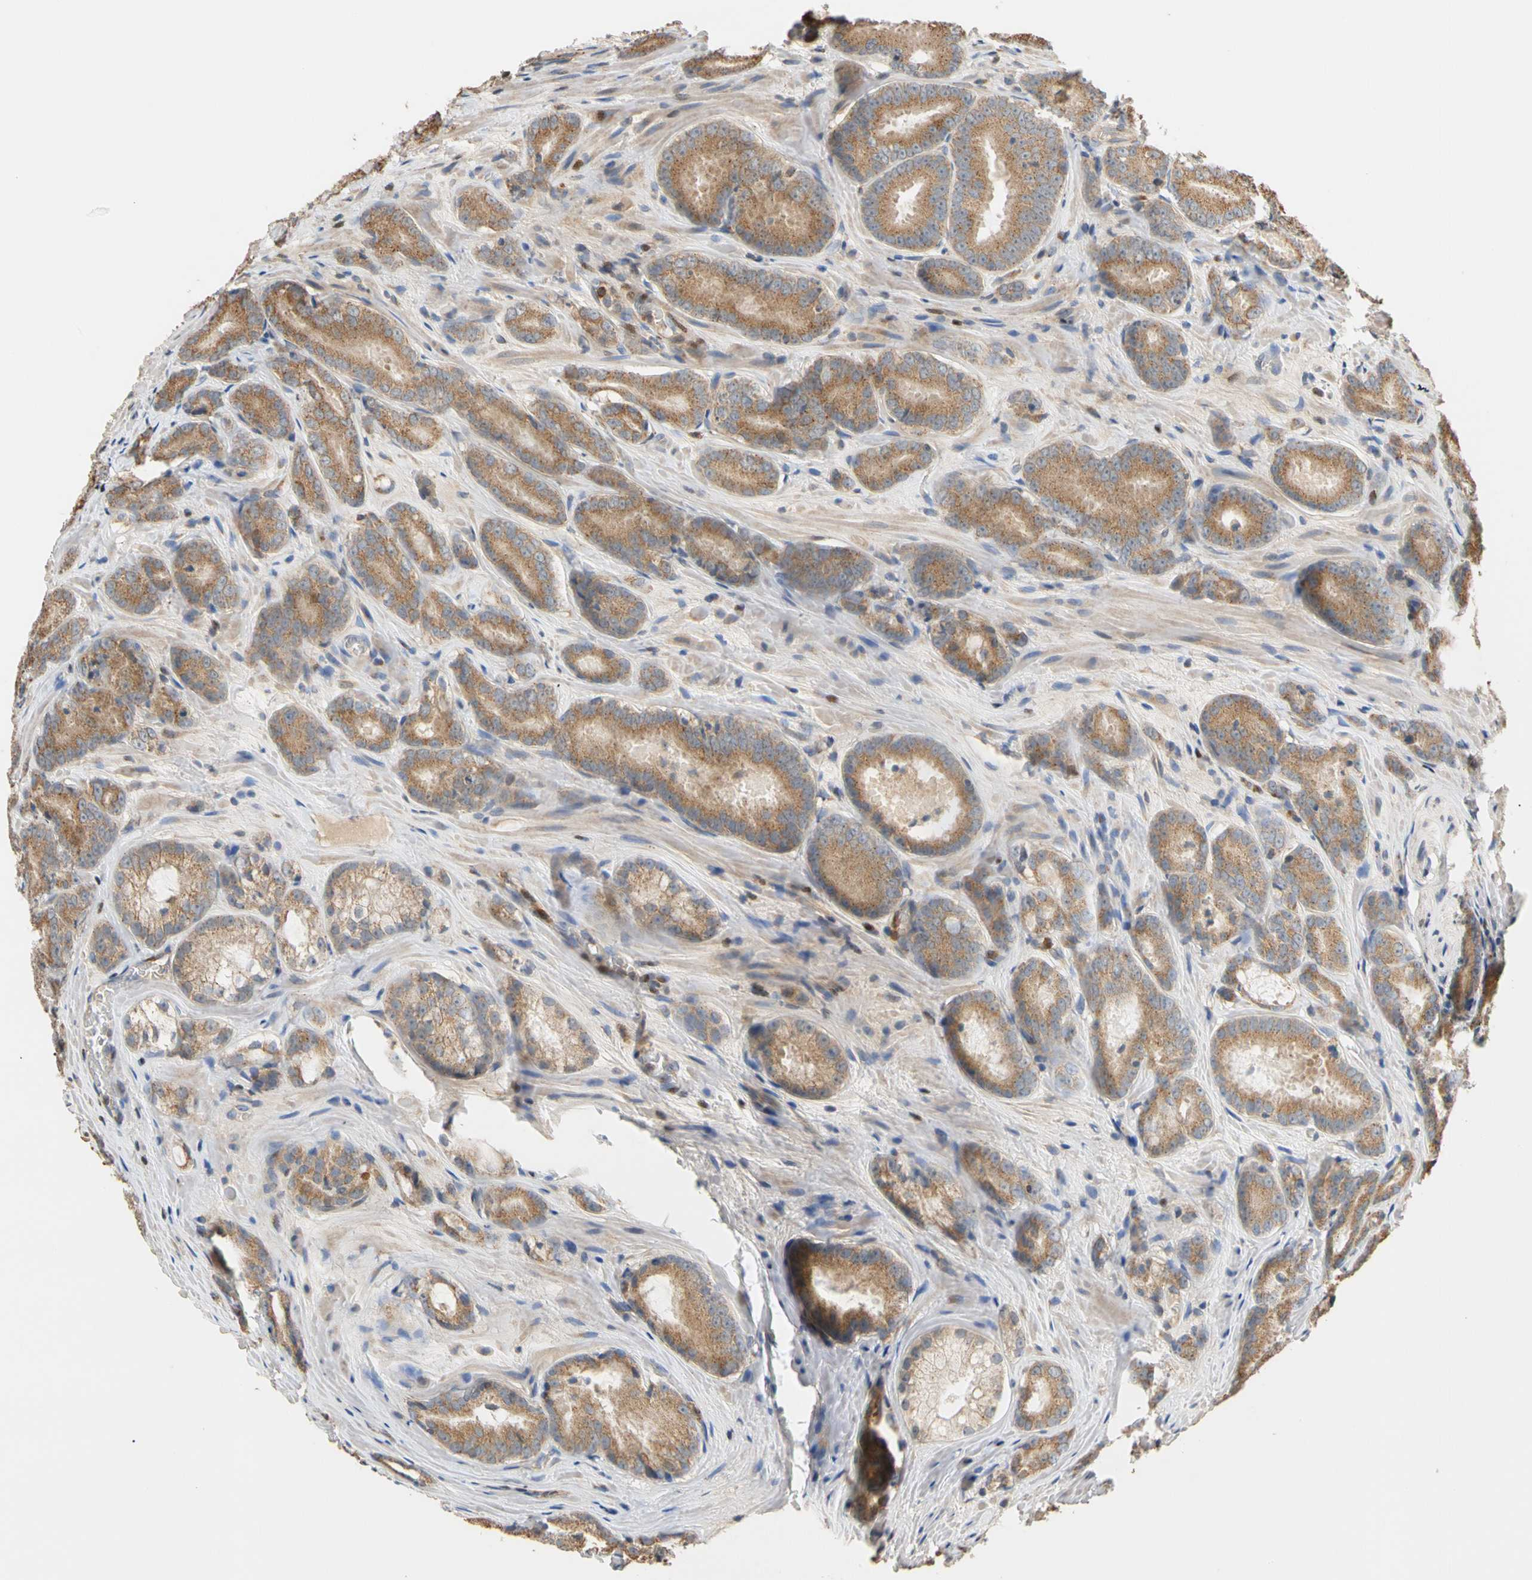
{"staining": {"intensity": "moderate", "quantity": ">75%", "location": "cytoplasmic/membranous"}, "tissue": "prostate cancer", "cell_type": "Tumor cells", "image_type": "cancer", "snomed": [{"axis": "morphology", "description": "Adenocarcinoma, High grade"}, {"axis": "topography", "description": "Prostate"}], "caption": "High-grade adenocarcinoma (prostate) stained with a brown dye displays moderate cytoplasmic/membranous positive positivity in approximately >75% of tumor cells.", "gene": "IP6K2", "patient": {"sex": "male", "age": 64}}